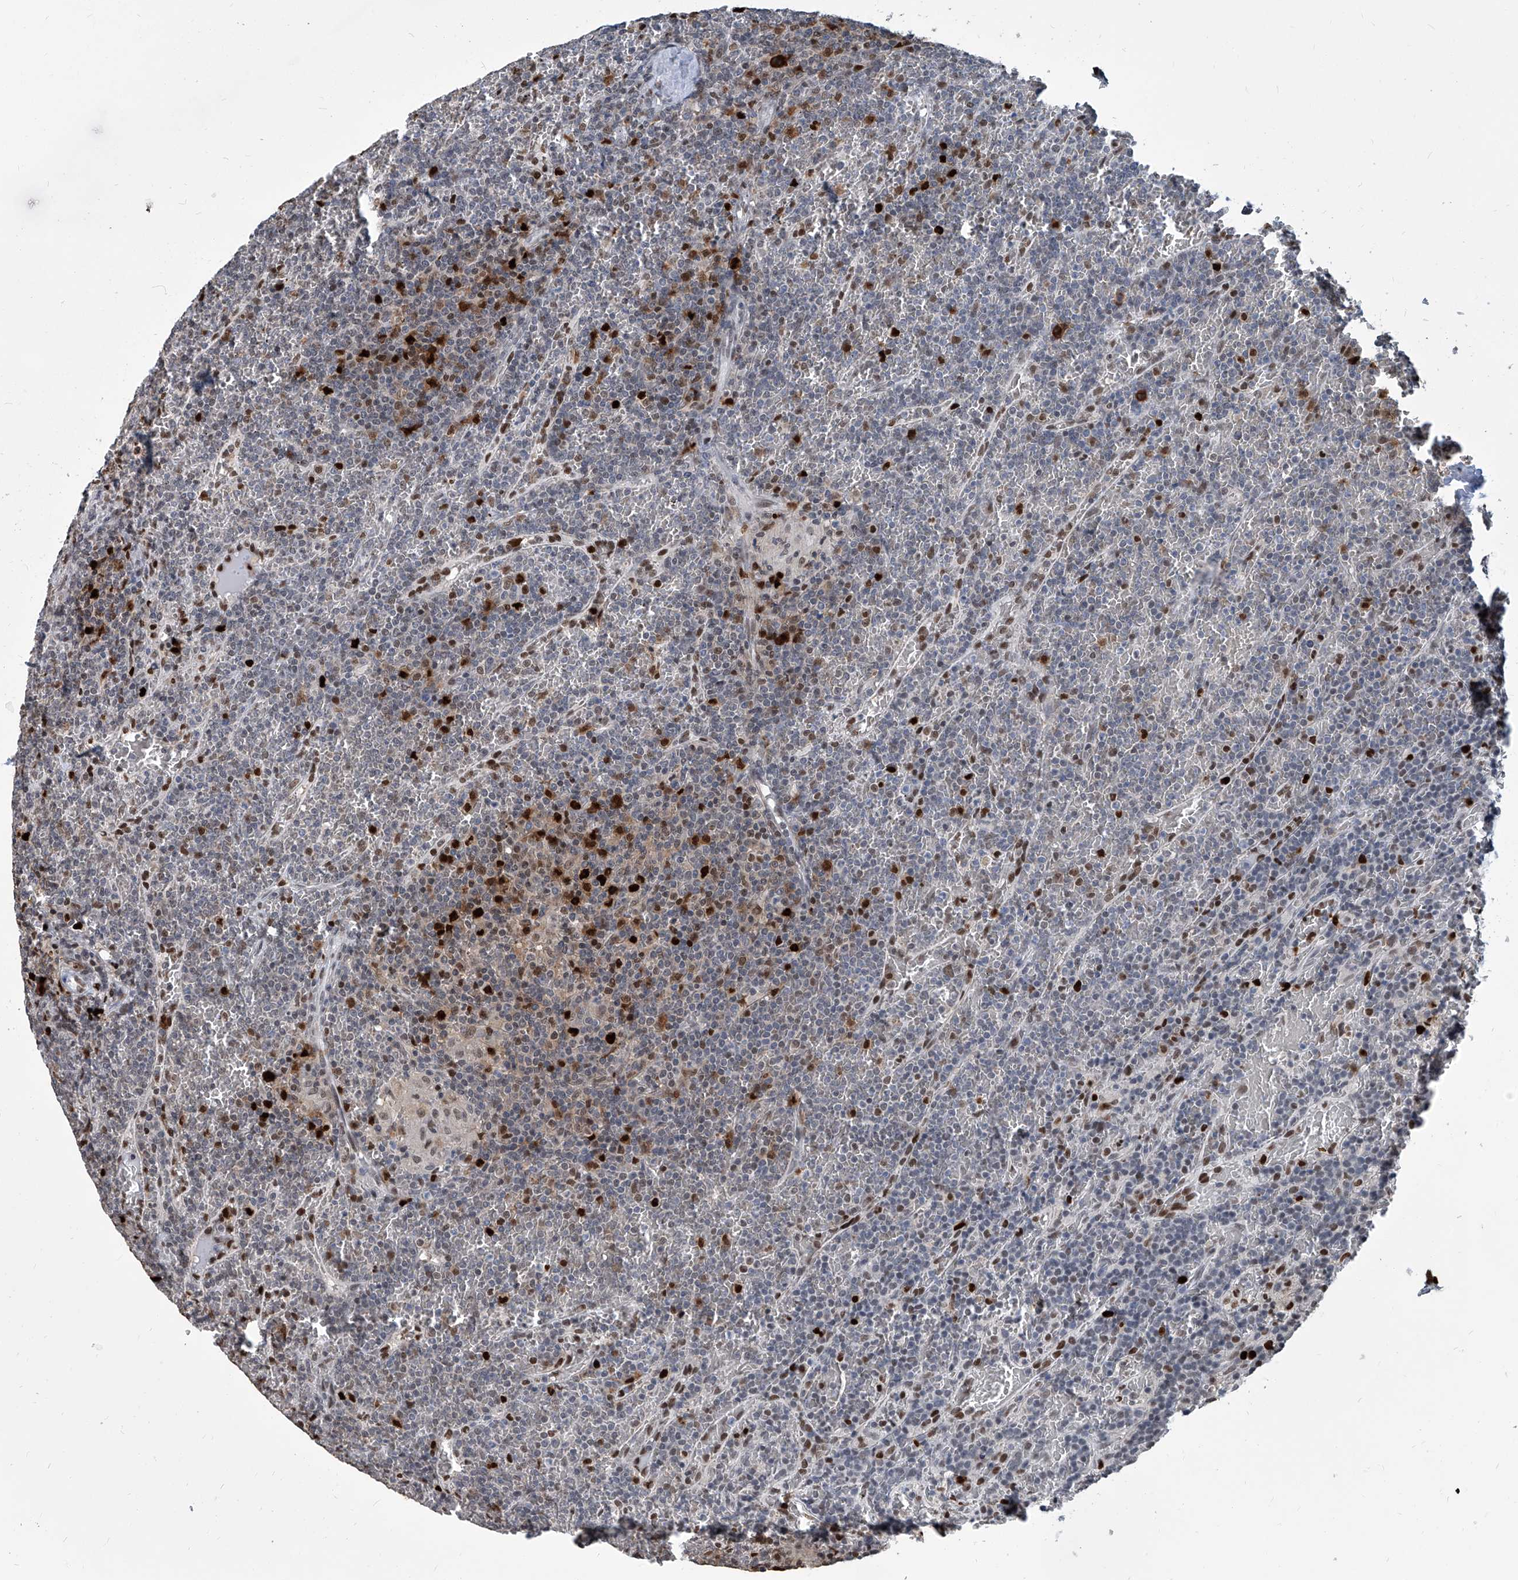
{"staining": {"intensity": "strong", "quantity": "<25%", "location": "nuclear"}, "tissue": "lymphoma", "cell_type": "Tumor cells", "image_type": "cancer", "snomed": [{"axis": "morphology", "description": "Malignant lymphoma, non-Hodgkin's type, Low grade"}, {"axis": "topography", "description": "Spleen"}], "caption": "A medium amount of strong nuclear staining is seen in approximately <25% of tumor cells in malignant lymphoma, non-Hodgkin's type (low-grade) tissue.", "gene": "PCNA", "patient": {"sex": "female", "age": 19}}